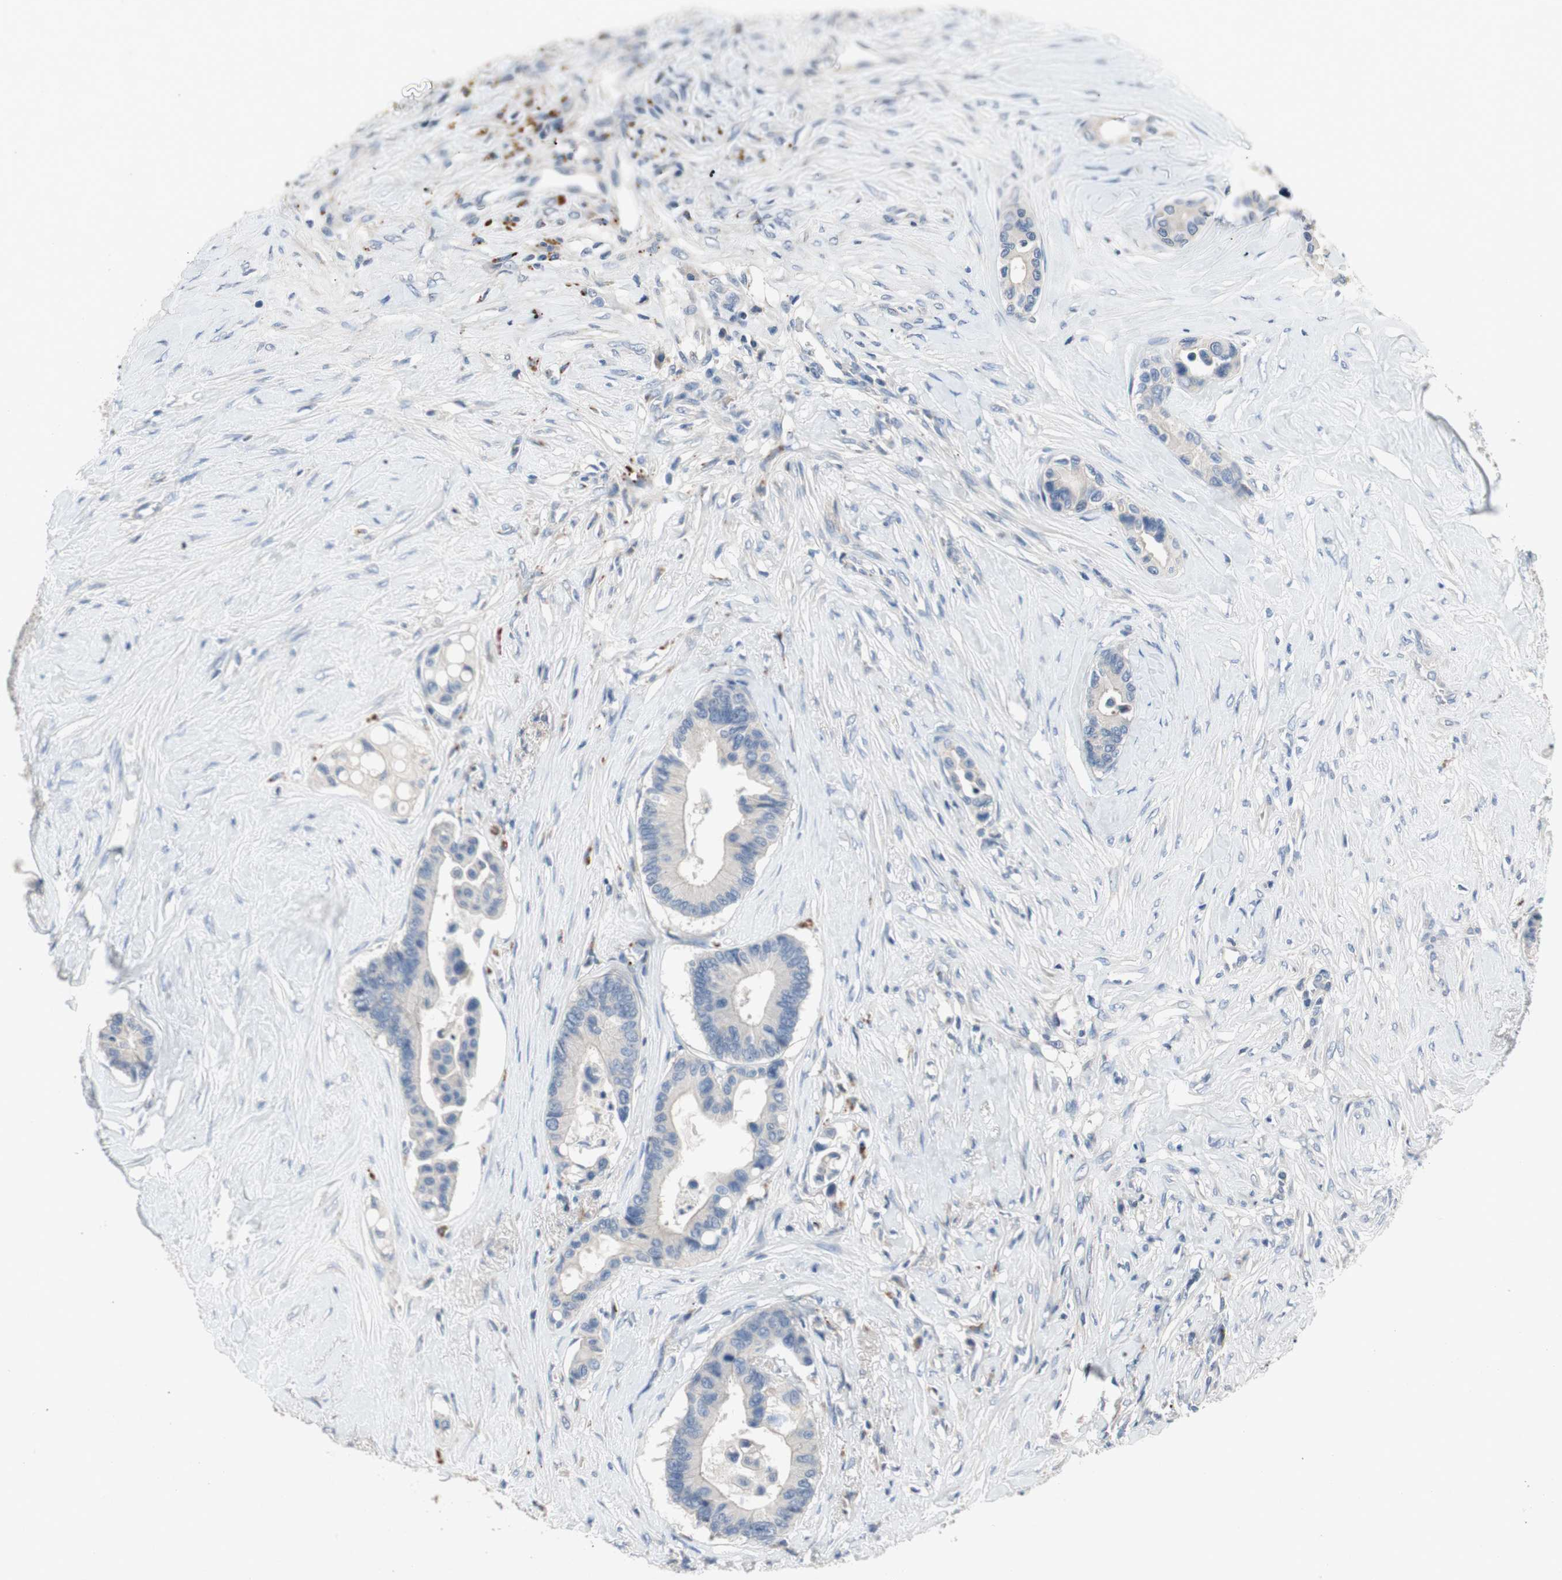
{"staining": {"intensity": "negative", "quantity": "none", "location": "none"}, "tissue": "colorectal cancer", "cell_type": "Tumor cells", "image_type": "cancer", "snomed": [{"axis": "morphology", "description": "Normal tissue, NOS"}, {"axis": "morphology", "description": "Adenocarcinoma, NOS"}, {"axis": "topography", "description": "Colon"}], "caption": "Tumor cells show no significant protein staining in adenocarcinoma (colorectal).", "gene": "ALPL", "patient": {"sex": "male", "age": 82}}